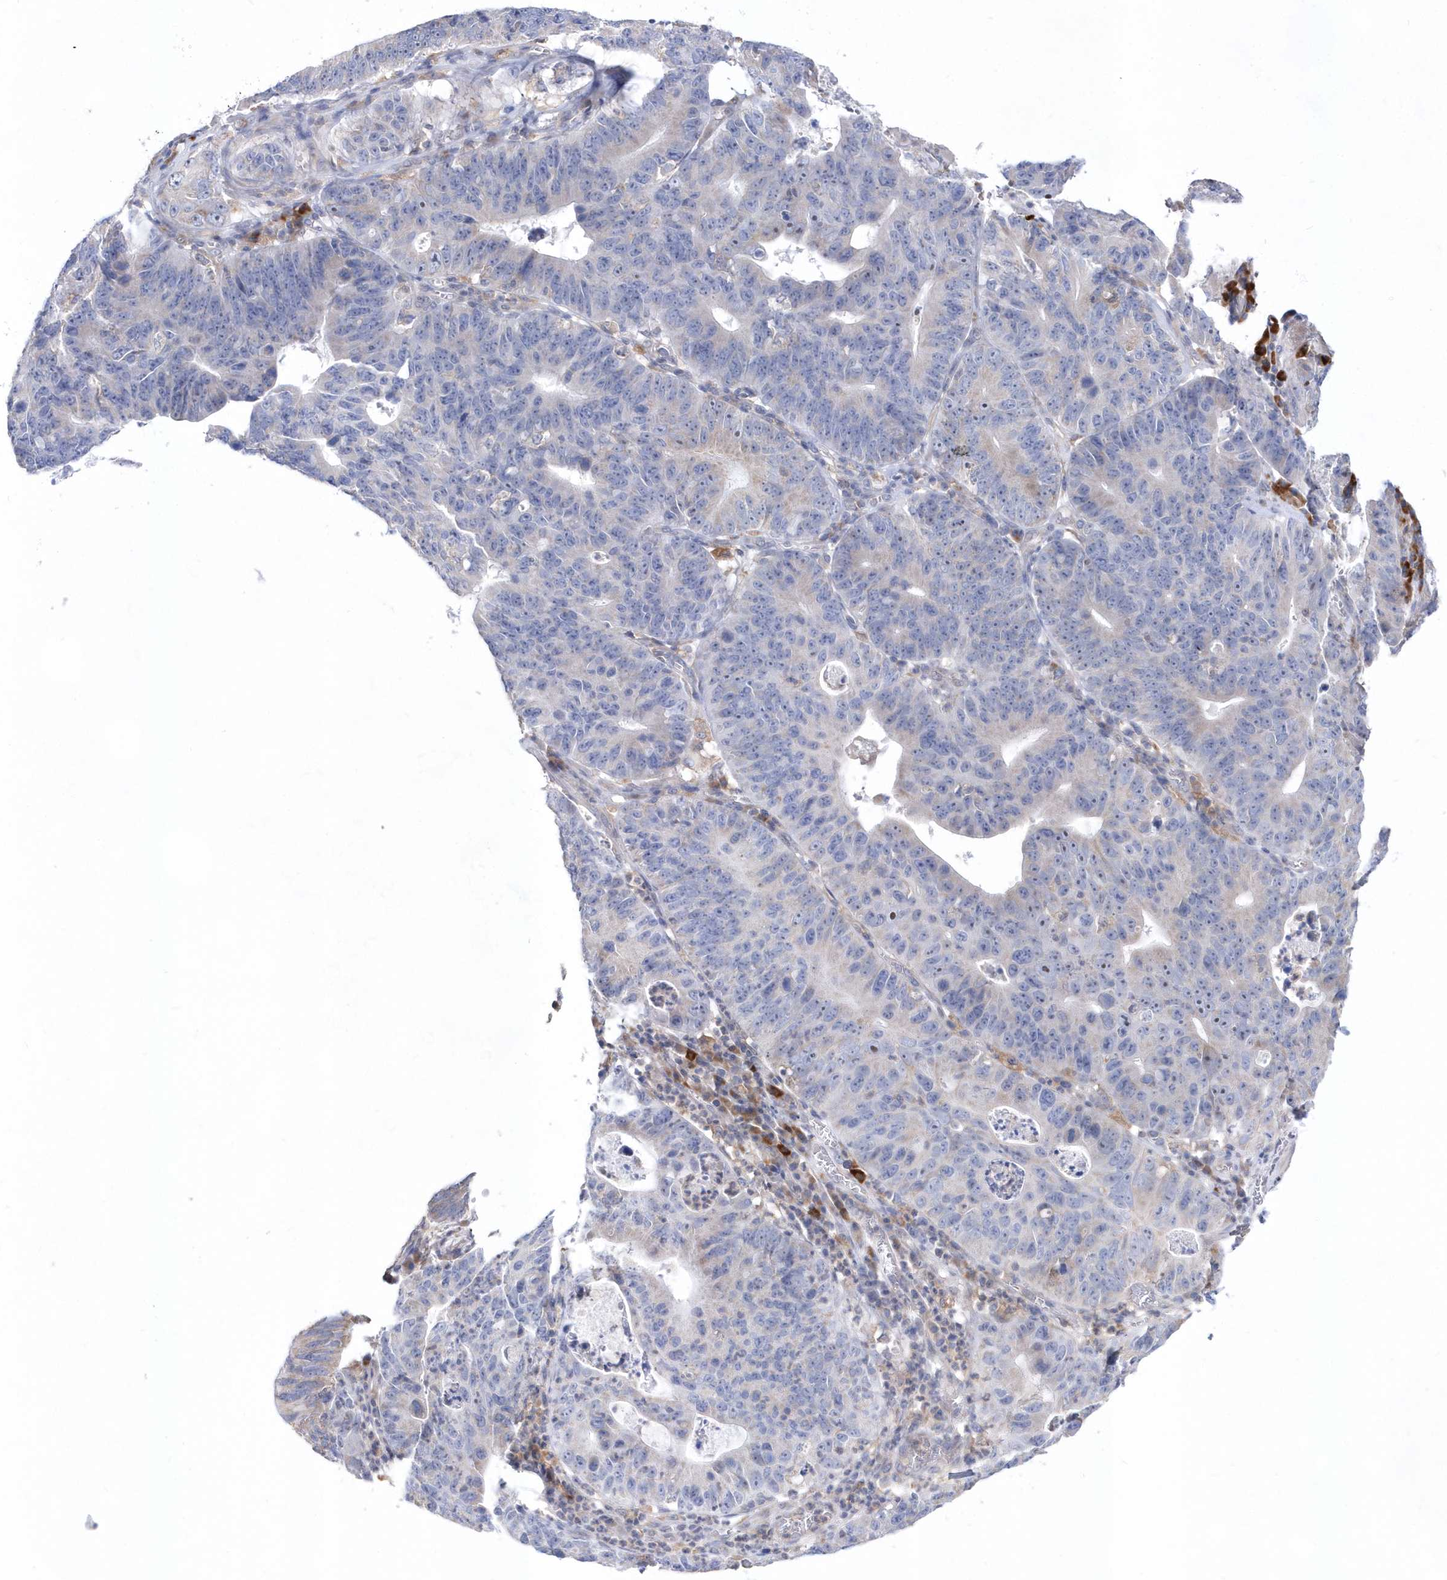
{"staining": {"intensity": "negative", "quantity": "none", "location": "none"}, "tissue": "stomach cancer", "cell_type": "Tumor cells", "image_type": "cancer", "snomed": [{"axis": "morphology", "description": "Adenocarcinoma, NOS"}, {"axis": "topography", "description": "Stomach"}], "caption": "This is an immunohistochemistry (IHC) histopathology image of stomach cancer (adenocarcinoma). There is no staining in tumor cells.", "gene": "BDH2", "patient": {"sex": "male", "age": 59}}